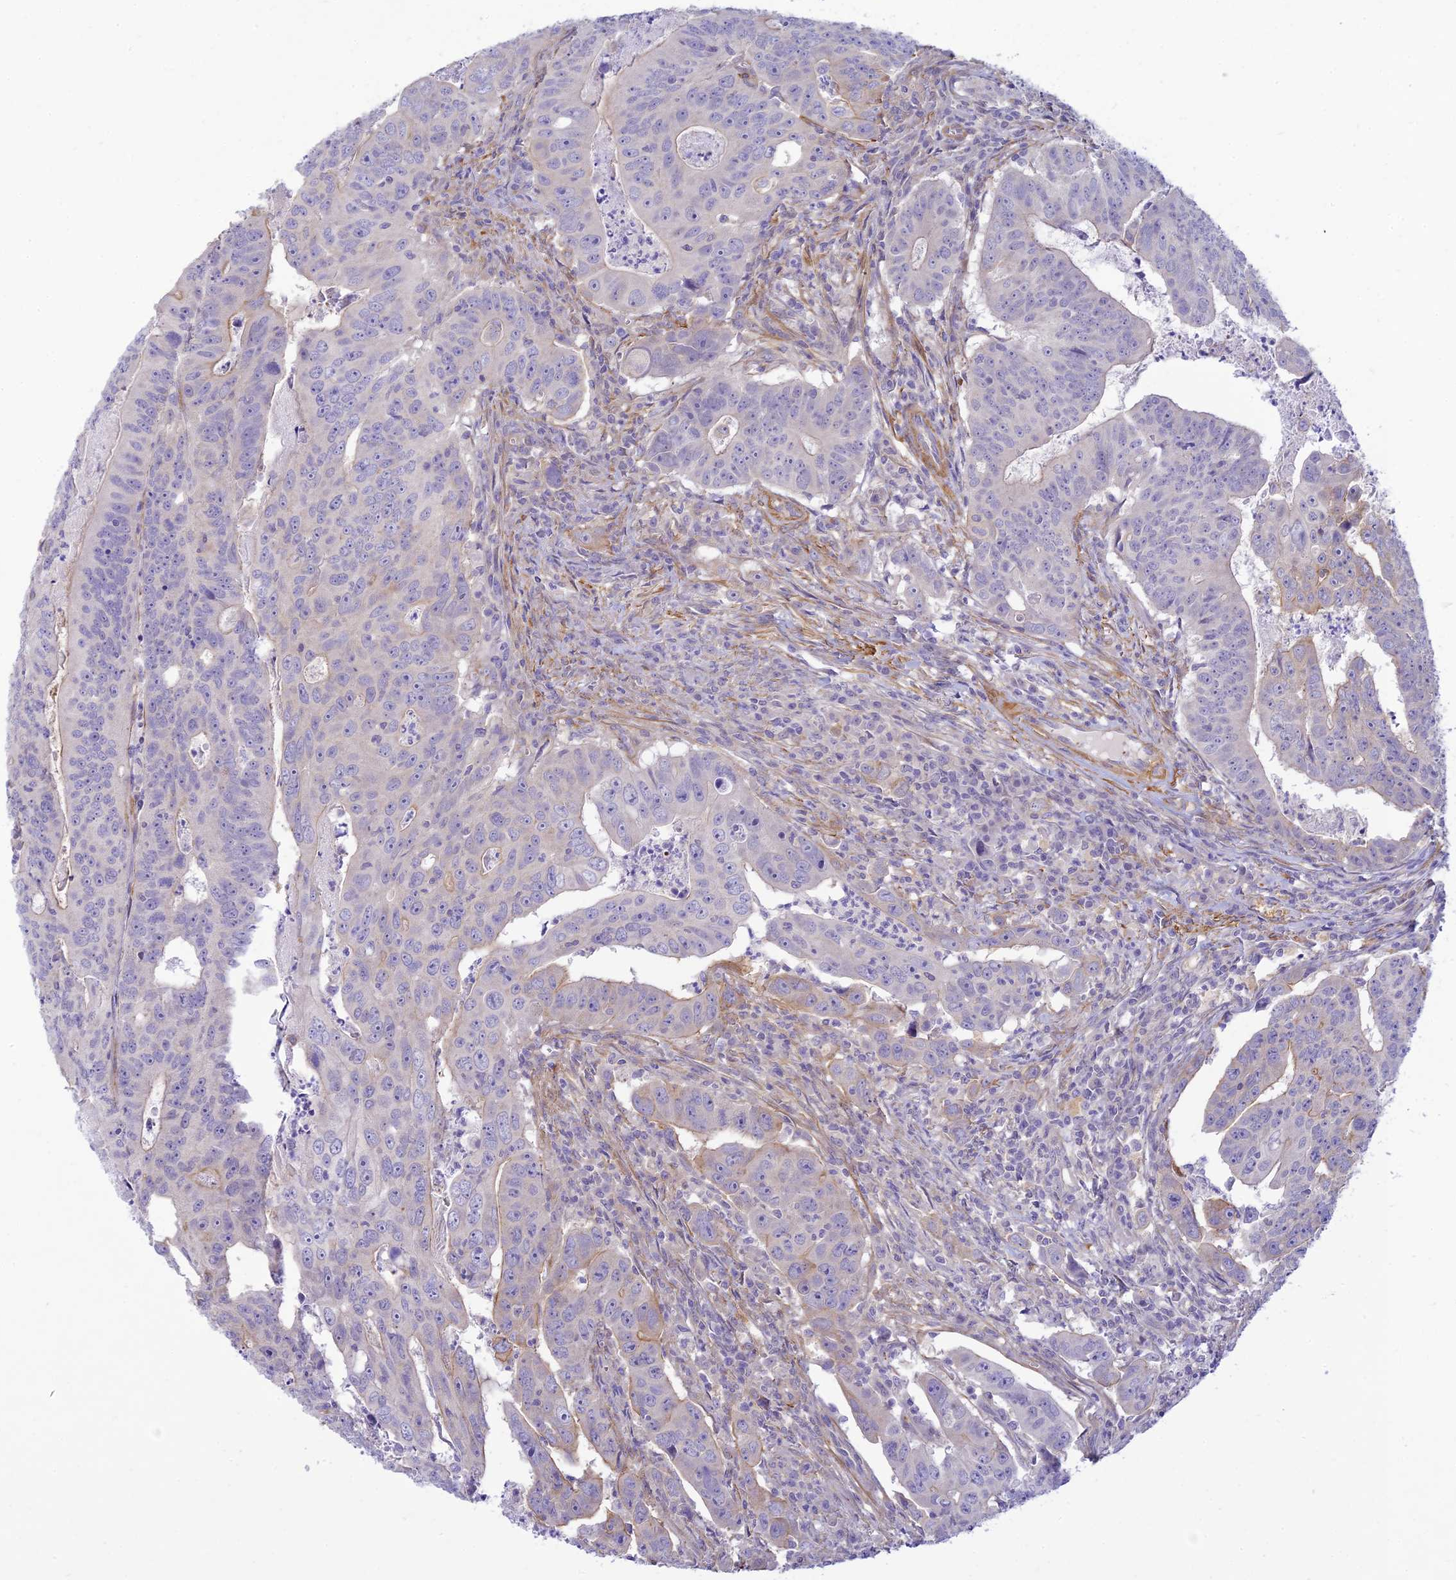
{"staining": {"intensity": "negative", "quantity": "none", "location": "none"}, "tissue": "colorectal cancer", "cell_type": "Tumor cells", "image_type": "cancer", "snomed": [{"axis": "morphology", "description": "Adenocarcinoma, NOS"}, {"axis": "topography", "description": "Rectum"}], "caption": "The photomicrograph exhibits no staining of tumor cells in colorectal cancer.", "gene": "FBXW4", "patient": {"sex": "male", "age": 69}}